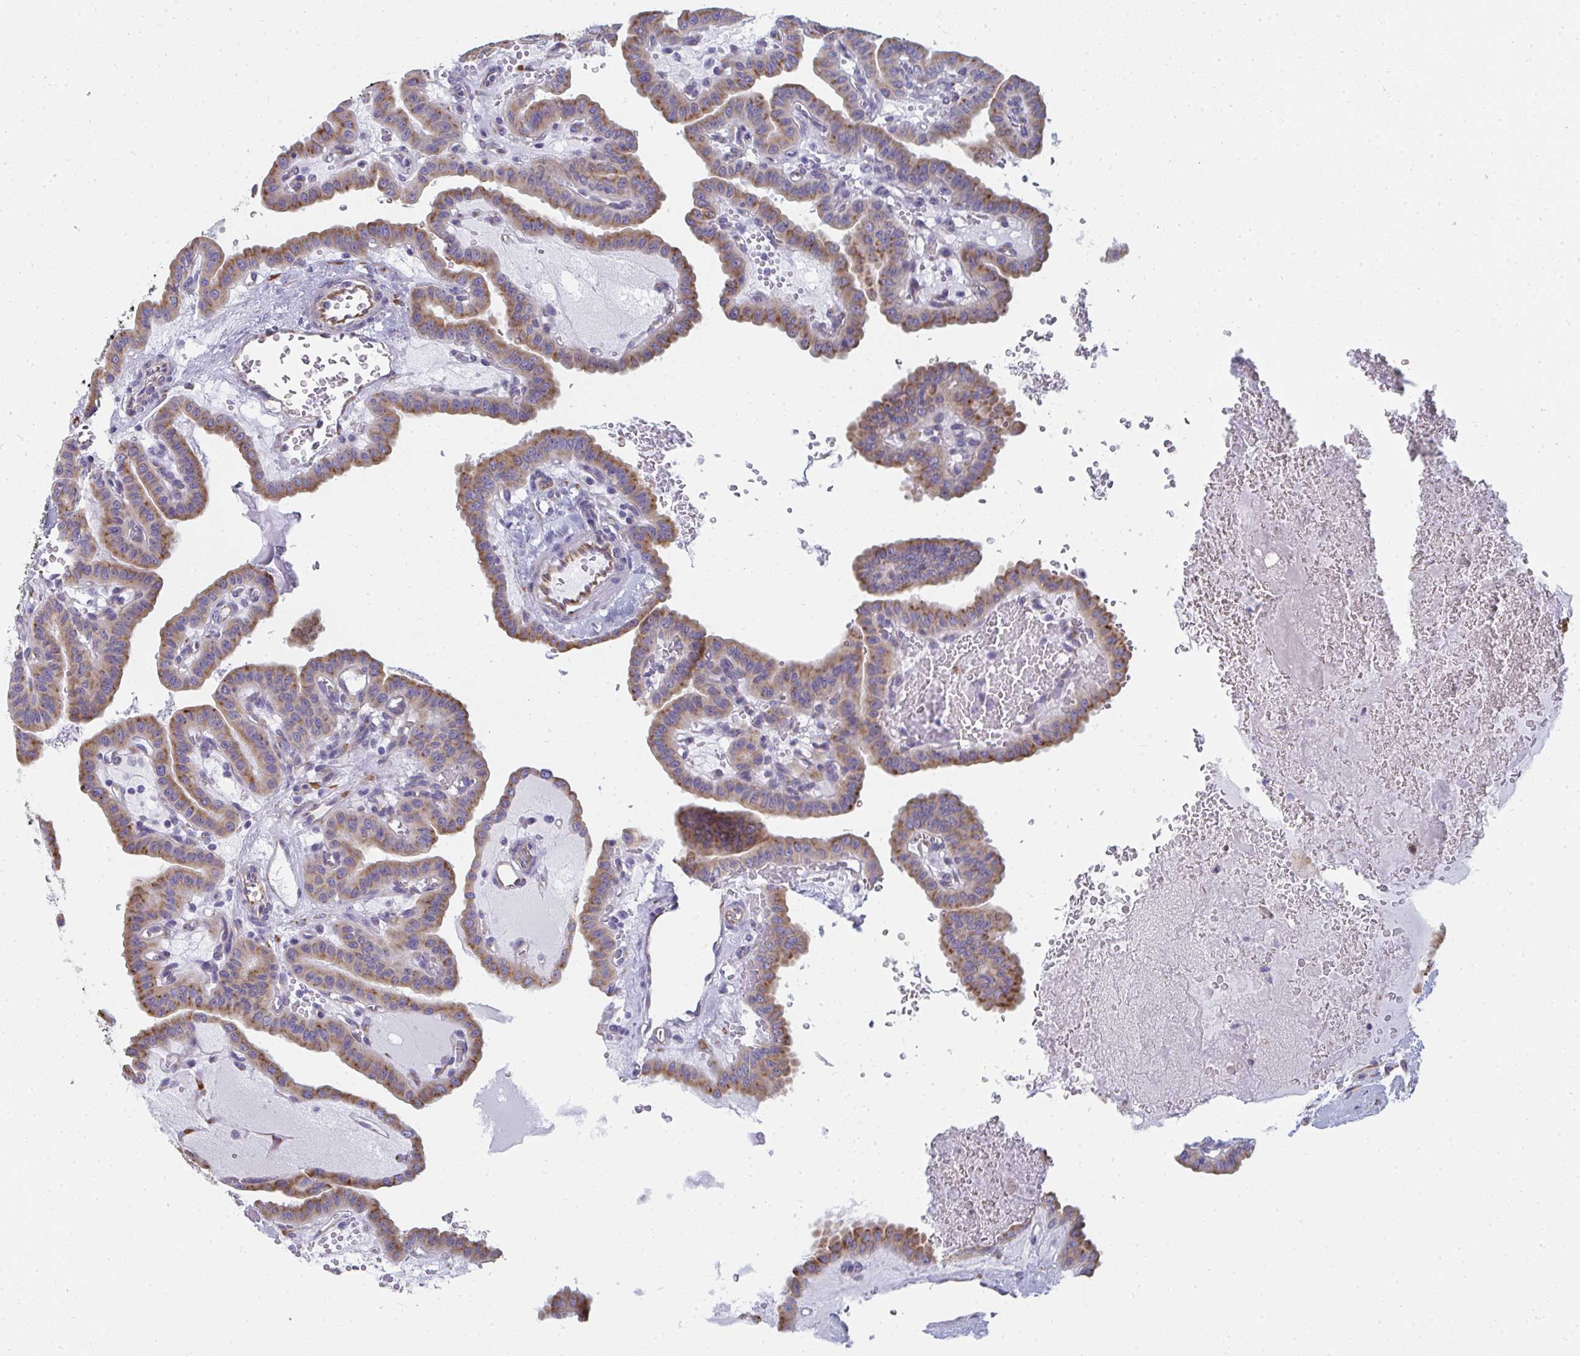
{"staining": {"intensity": "moderate", "quantity": ">75%", "location": "cytoplasmic/membranous"}, "tissue": "thyroid cancer", "cell_type": "Tumor cells", "image_type": "cancer", "snomed": [{"axis": "morphology", "description": "Papillary adenocarcinoma, NOS"}, {"axis": "topography", "description": "Thyroid gland"}], "caption": "Protein expression analysis of thyroid papillary adenocarcinoma exhibits moderate cytoplasmic/membranous expression in approximately >75% of tumor cells. (DAB (3,3'-diaminobenzidine) IHC, brown staining for protein, blue staining for nuclei).", "gene": "SHROOM1", "patient": {"sex": "male", "age": 87}}